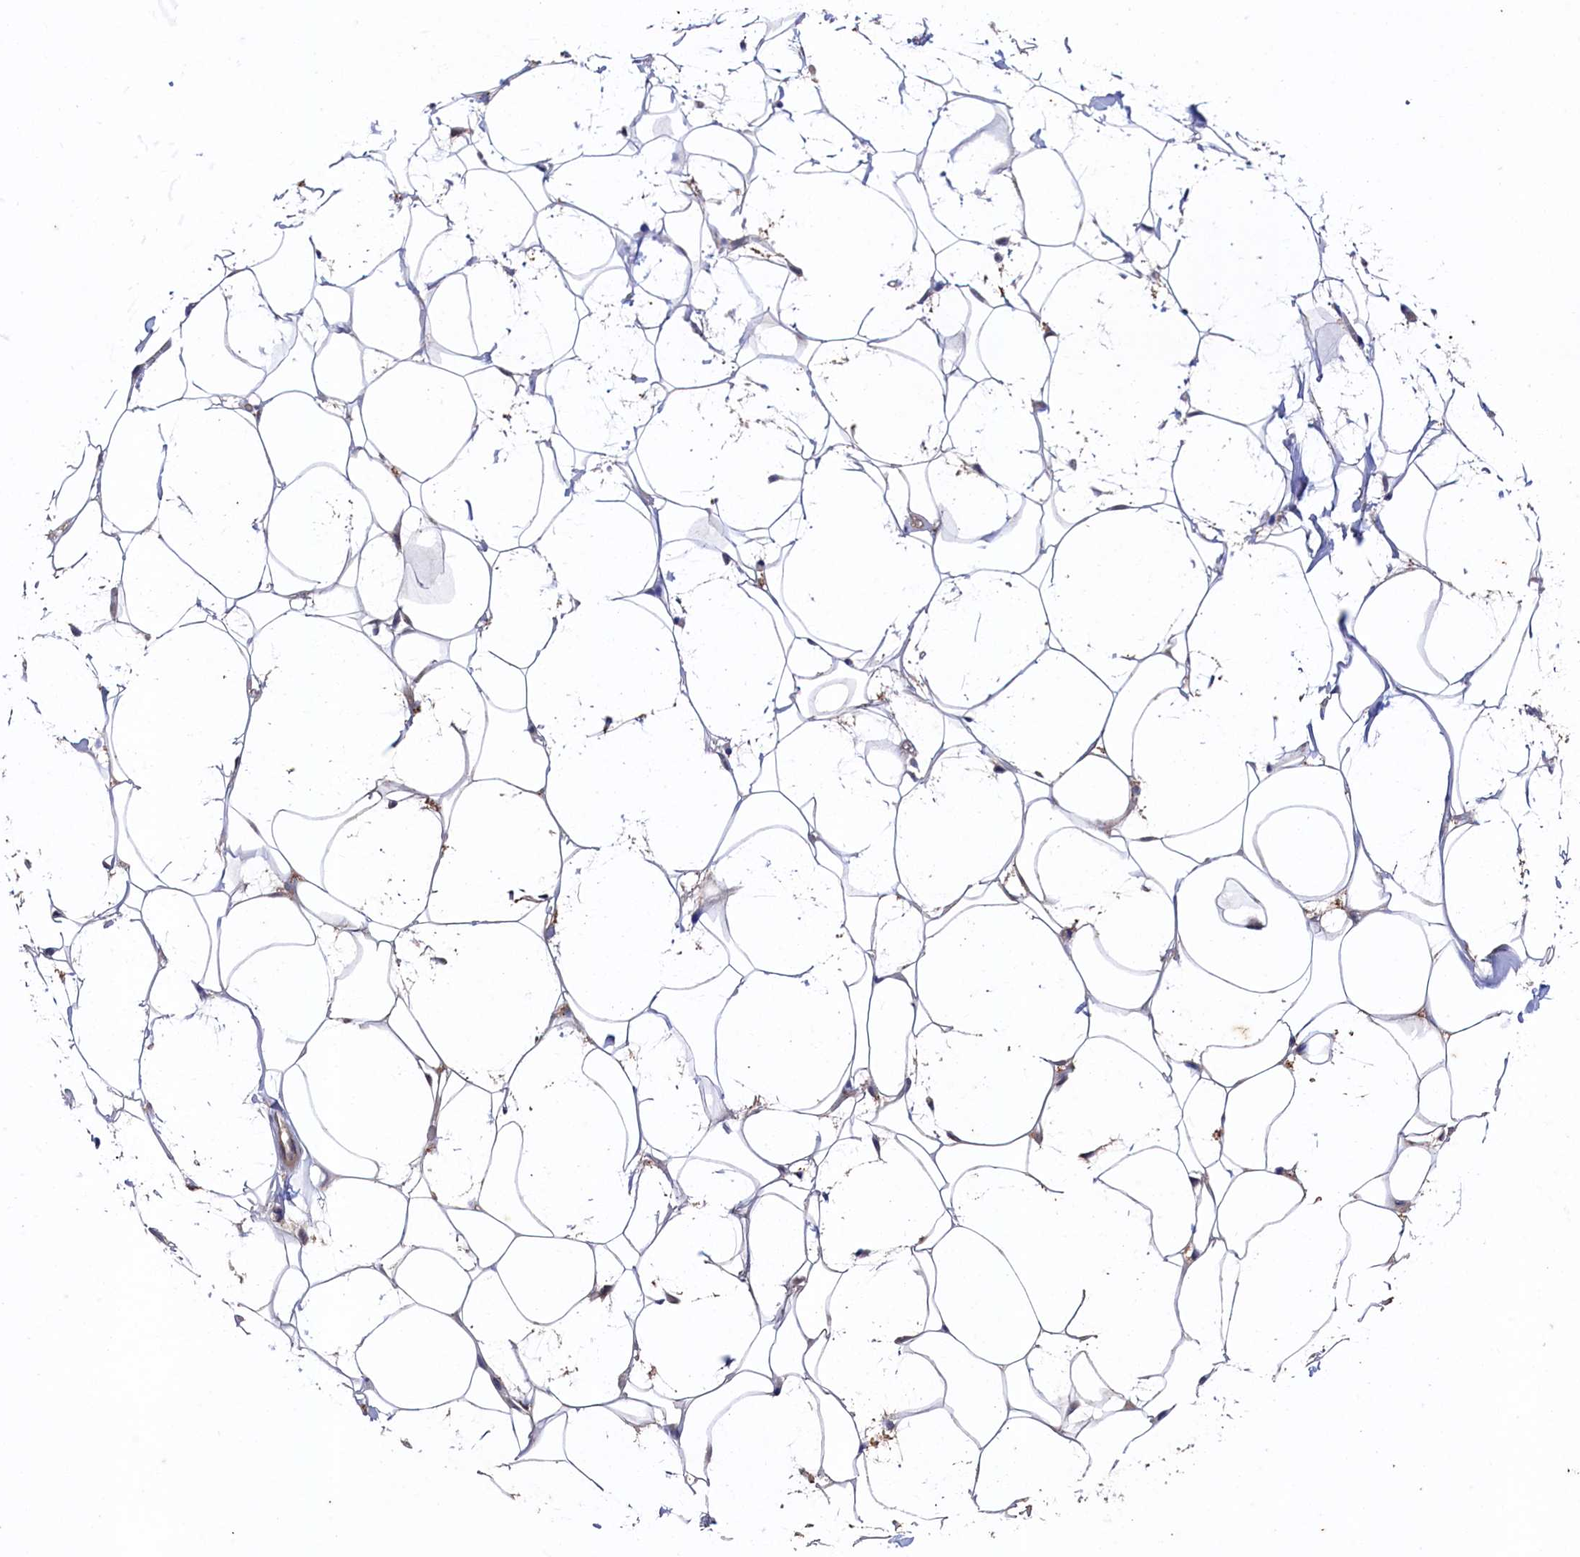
{"staining": {"intensity": "weak", "quantity": "<25%", "location": "cytoplasmic/membranous"}, "tissue": "adipose tissue", "cell_type": "Adipocytes", "image_type": "normal", "snomed": [{"axis": "morphology", "description": "Normal tissue, NOS"}, {"axis": "topography", "description": "Breast"}], "caption": "DAB (3,3'-diaminobenzidine) immunohistochemical staining of benign adipose tissue reveals no significant staining in adipocytes. Nuclei are stained in blue.", "gene": "RNH1", "patient": {"sex": "female", "age": 26}}